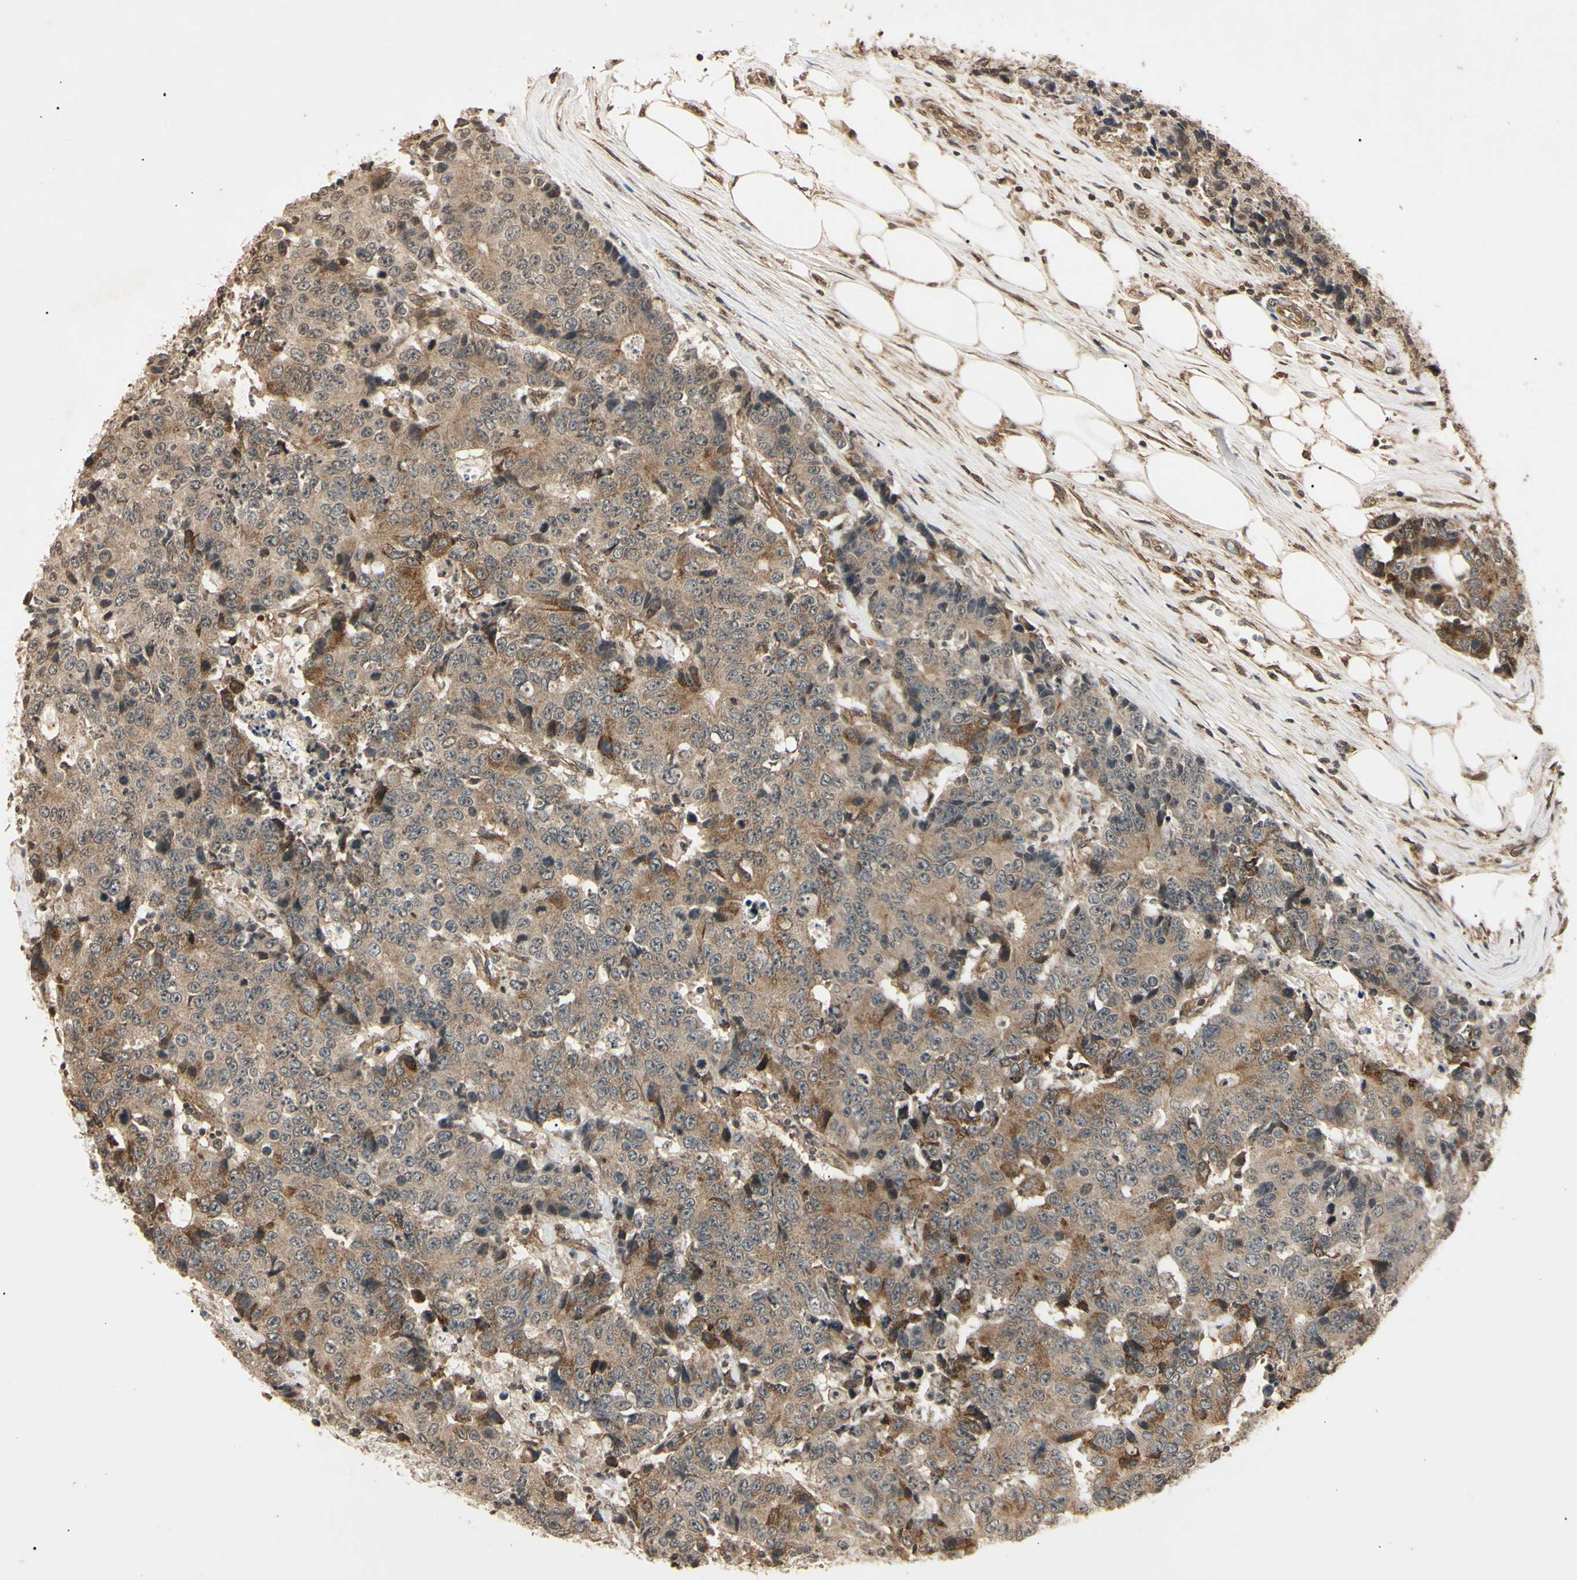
{"staining": {"intensity": "moderate", "quantity": "25%-75%", "location": "cytoplasmic/membranous"}, "tissue": "colorectal cancer", "cell_type": "Tumor cells", "image_type": "cancer", "snomed": [{"axis": "morphology", "description": "Adenocarcinoma, NOS"}, {"axis": "topography", "description": "Colon"}], "caption": "High-magnification brightfield microscopy of colorectal cancer stained with DAB (brown) and counterstained with hematoxylin (blue). tumor cells exhibit moderate cytoplasmic/membranous staining is appreciated in approximately25%-75% of cells.", "gene": "EPN1", "patient": {"sex": "female", "age": 86}}